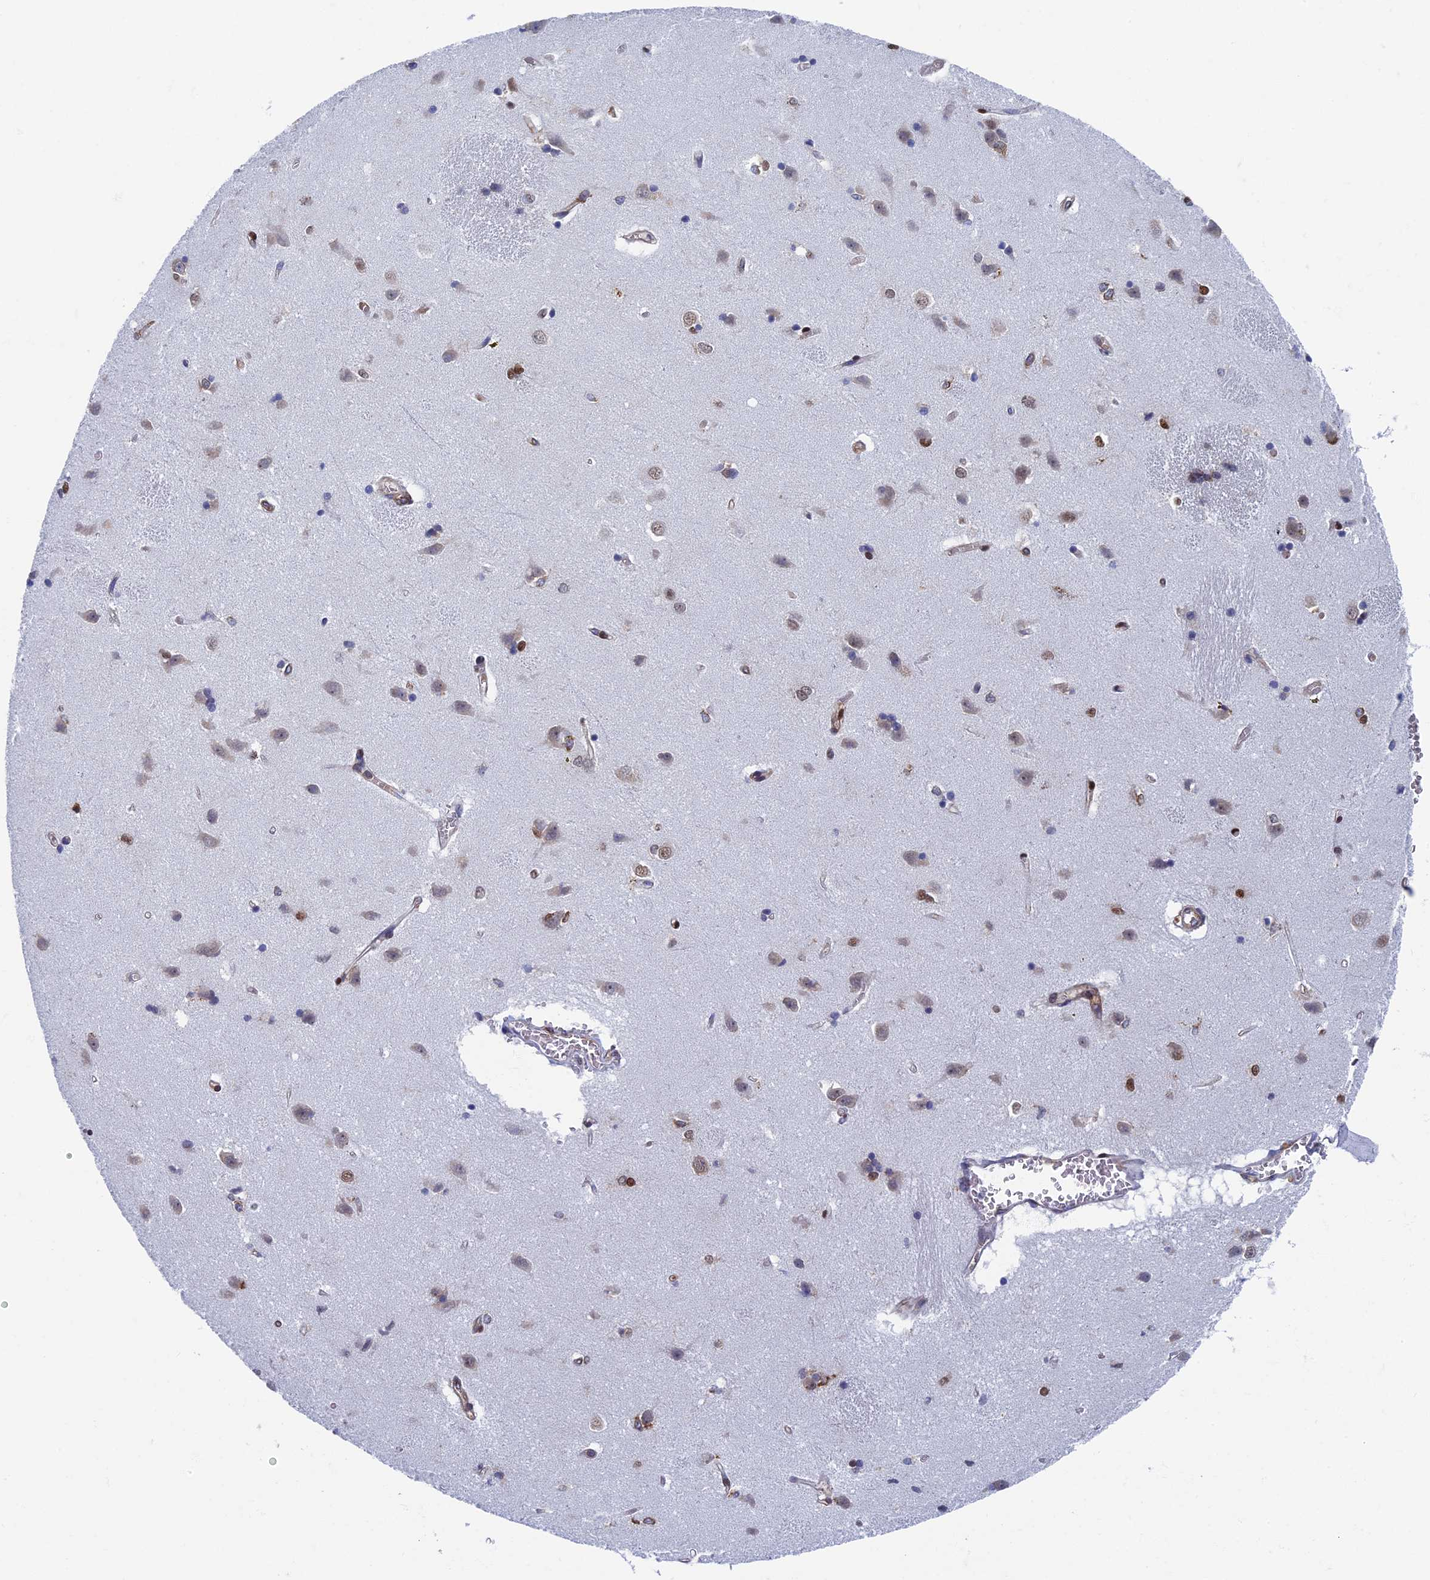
{"staining": {"intensity": "strong", "quantity": "<25%", "location": "cytoplasmic/membranous,nuclear"}, "tissue": "caudate", "cell_type": "Glial cells", "image_type": "normal", "snomed": [{"axis": "morphology", "description": "Normal tissue, NOS"}, {"axis": "topography", "description": "Lateral ventricle wall"}], "caption": "DAB (3,3'-diaminobenzidine) immunohistochemical staining of unremarkable caudate exhibits strong cytoplasmic/membranous,nuclear protein positivity in approximately <25% of glial cells.", "gene": "YBX1", "patient": {"sex": "male", "age": 37}}